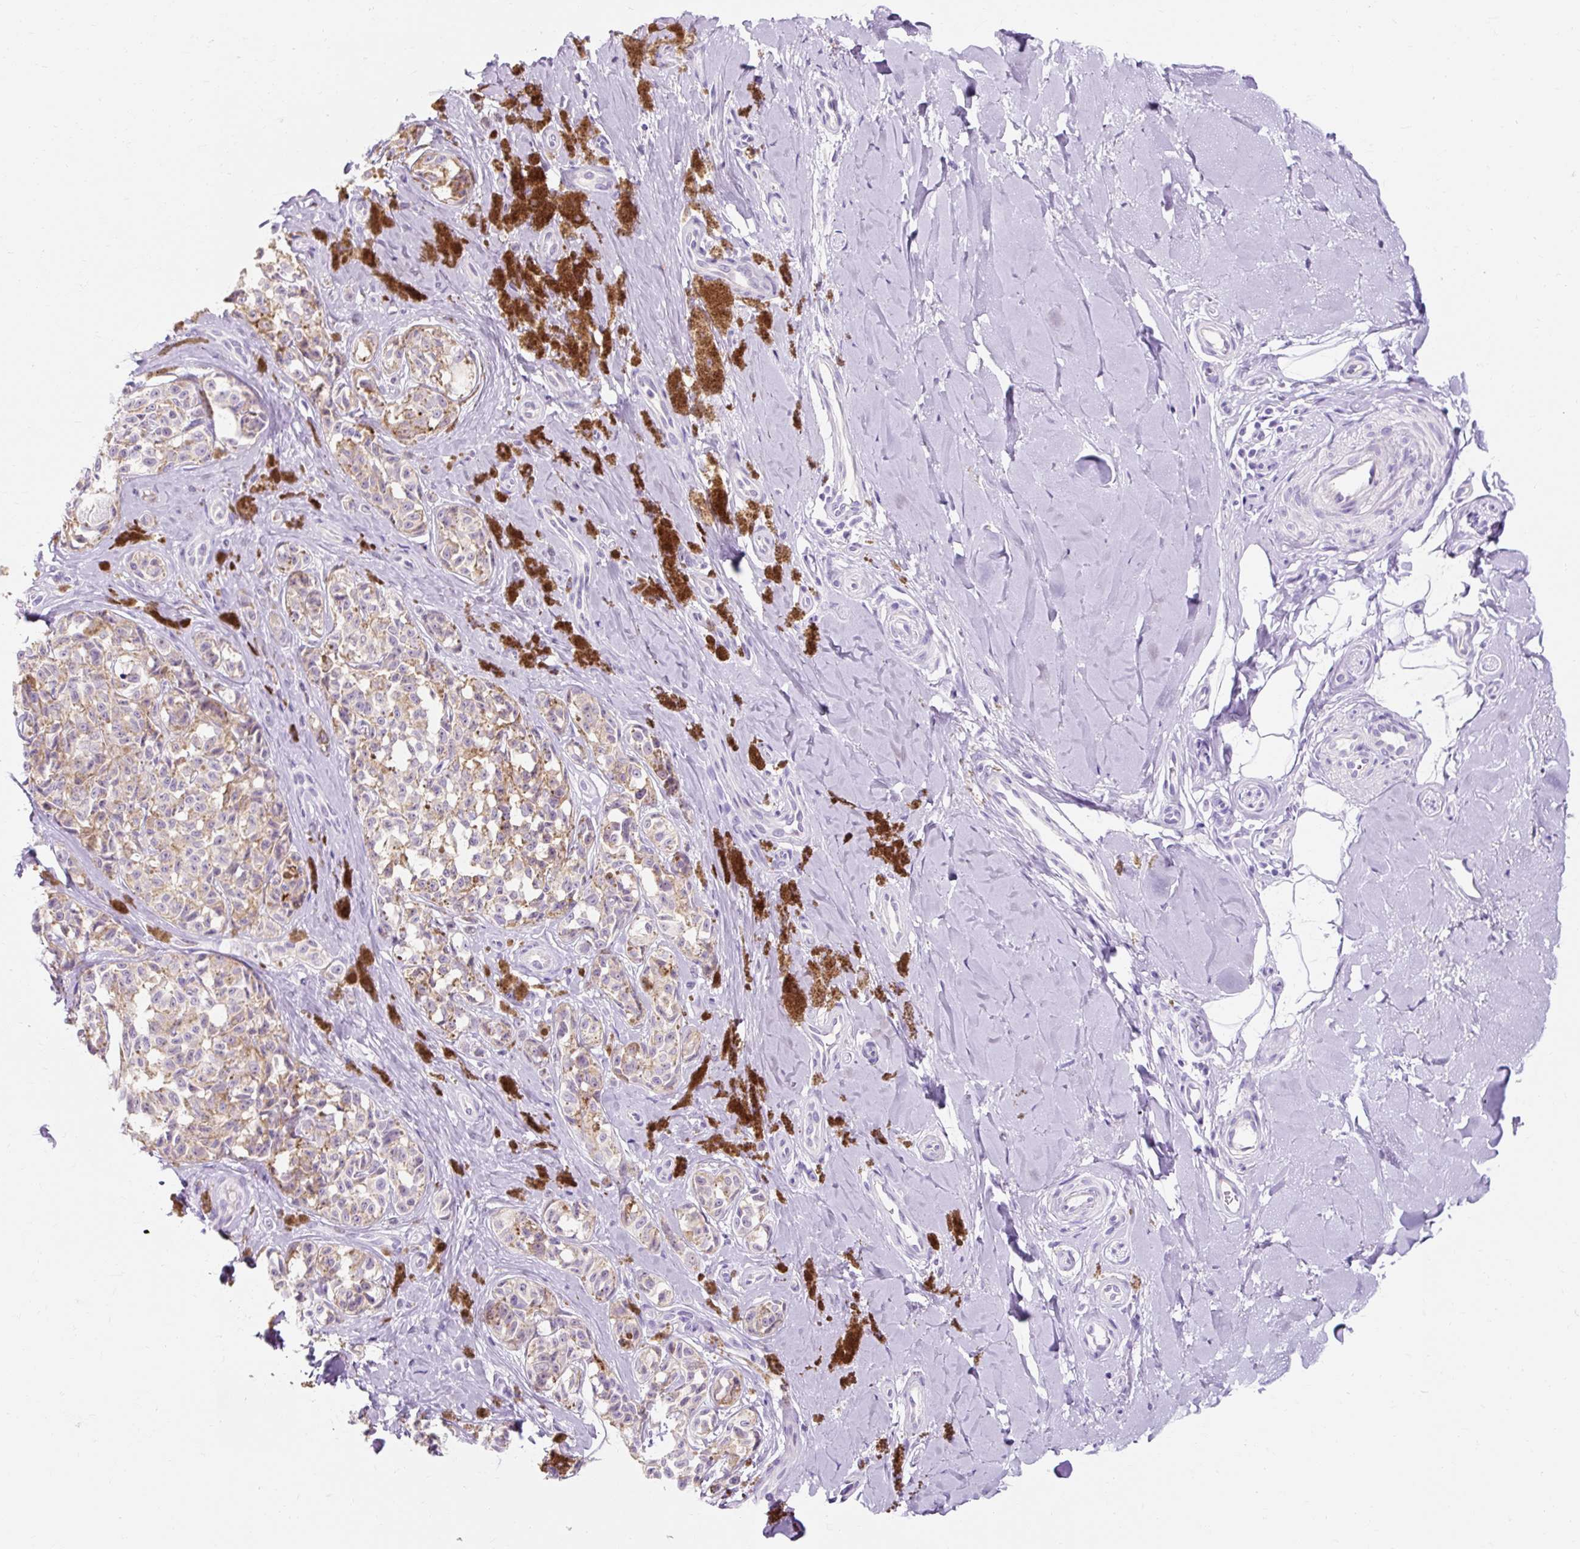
{"staining": {"intensity": "negative", "quantity": "none", "location": "none"}, "tissue": "melanoma", "cell_type": "Tumor cells", "image_type": "cancer", "snomed": [{"axis": "morphology", "description": "Malignant melanoma, NOS"}, {"axis": "topography", "description": "Skin"}], "caption": "Human melanoma stained for a protein using immunohistochemistry (IHC) reveals no expression in tumor cells.", "gene": "CLDN25", "patient": {"sex": "female", "age": 65}}